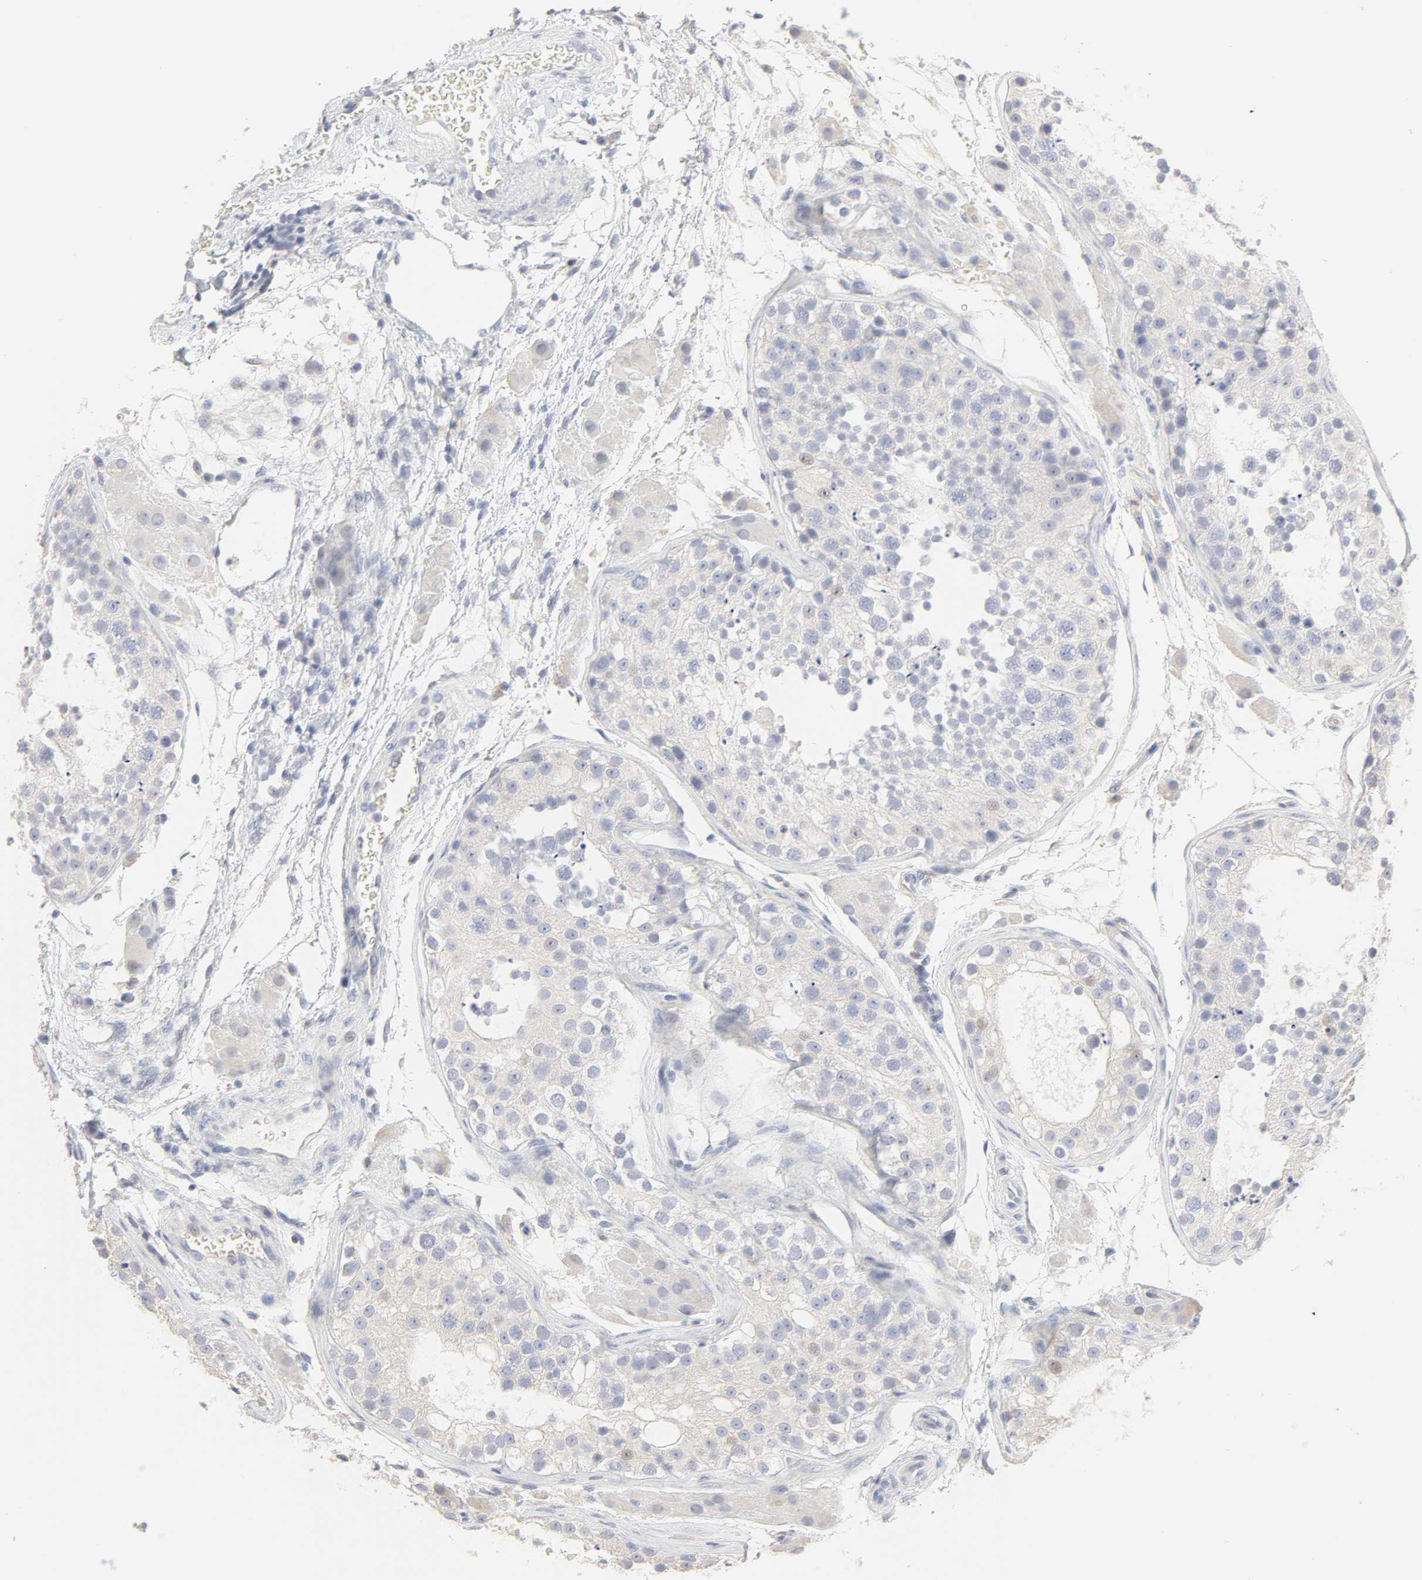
{"staining": {"intensity": "negative", "quantity": "none", "location": "none"}, "tissue": "testis", "cell_type": "Cells in seminiferous ducts", "image_type": "normal", "snomed": [{"axis": "morphology", "description": "Normal tissue, NOS"}, {"axis": "topography", "description": "Testis"}], "caption": "IHC histopathology image of unremarkable testis: human testis stained with DAB (3,3'-diaminobenzidine) demonstrates no significant protein positivity in cells in seminiferous ducts.", "gene": "FCGBP", "patient": {"sex": "male", "age": 26}}